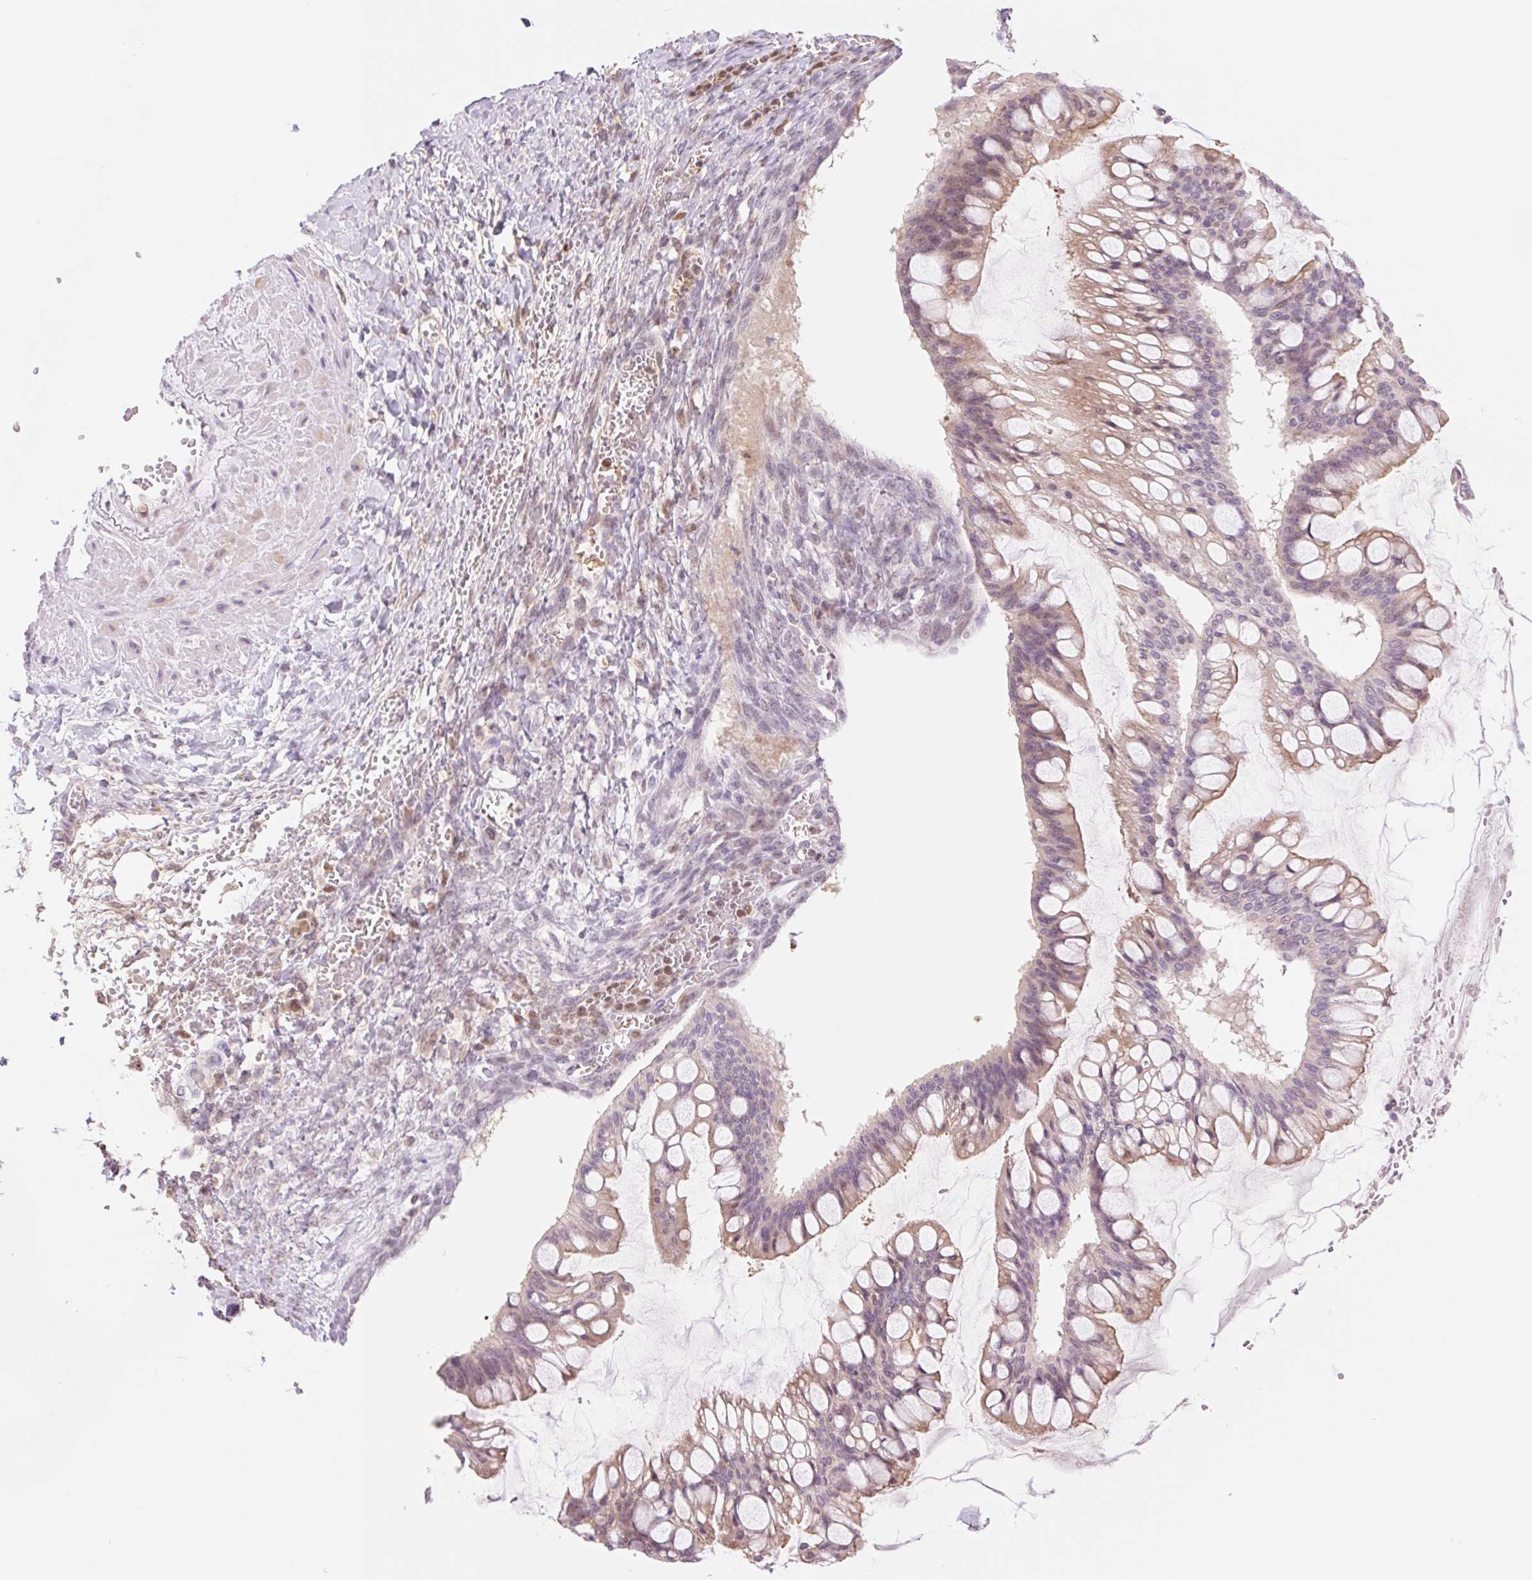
{"staining": {"intensity": "weak", "quantity": ">75%", "location": "cytoplasmic/membranous,nuclear"}, "tissue": "ovarian cancer", "cell_type": "Tumor cells", "image_type": "cancer", "snomed": [{"axis": "morphology", "description": "Cystadenocarcinoma, mucinous, NOS"}, {"axis": "topography", "description": "Ovary"}], "caption": "About >75% of tumor cells in ovarian cancer (mucinous cystadenocarcinoma) show weak cytoplasmic/membranous and nuclear protein expression as visualized by brown immunohistochemical staining.", "gene": "HEBP1", "patient": {"sex": "female", "age": 73}}